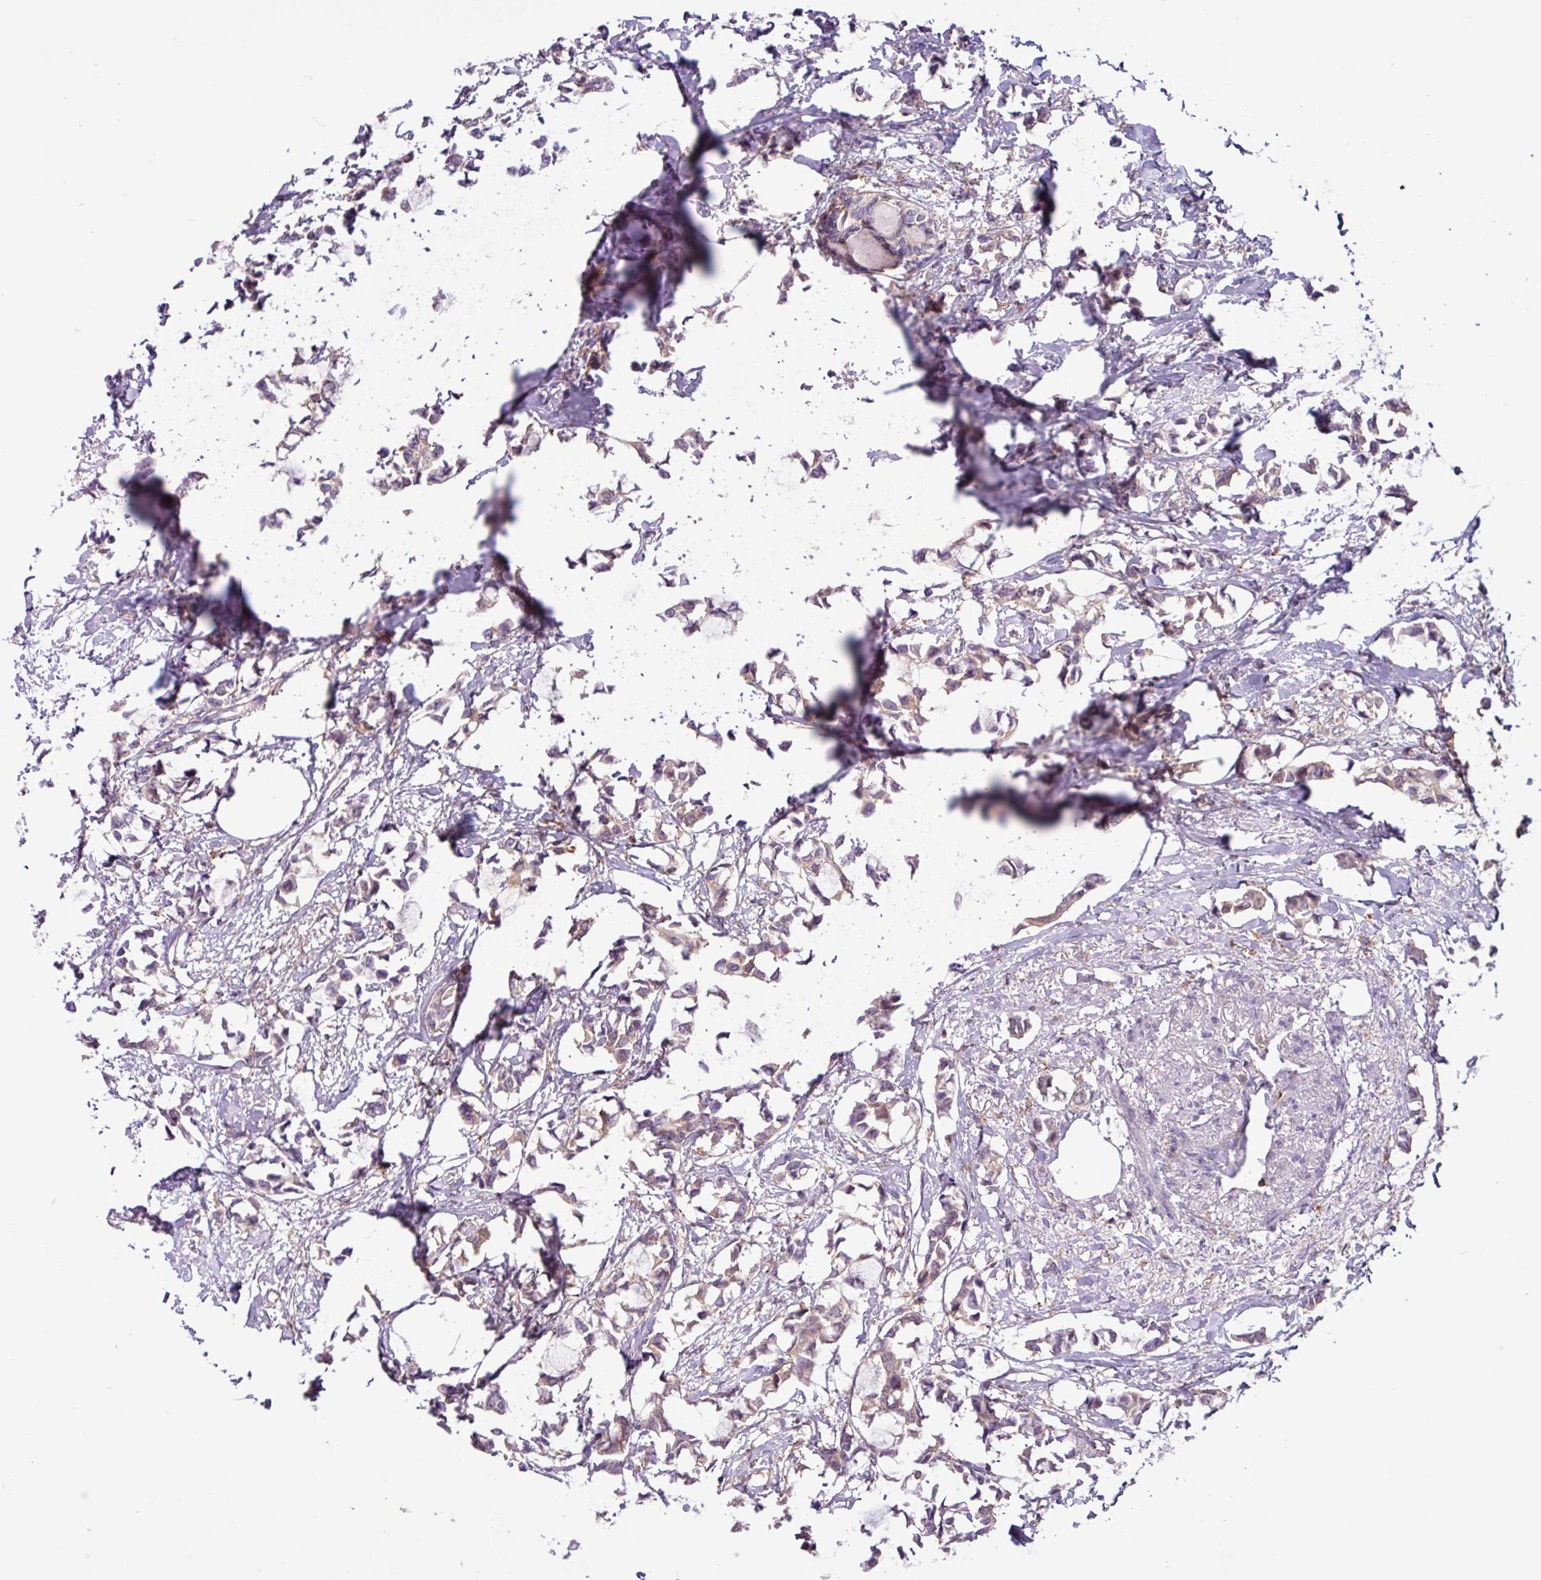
{"staining": {"intensity": "weak", "quantity": ">75%", "location": "cytoplasmic/membranous"}, "tissue": "breast cancer", "cell_type": "Tumor cells", "image_type": "cancer", "snomed": [{"axis": "morphology", "description": "Duct carcinoma"}, {"axis": "topography", "description": "Breast"}], "caption": "High-power microscopy captured an immunohistochemistry micrograph of infiltrating ductal carcinoma (breast), revealing weak cytoplasmic/membranous expression in approximately >75% of tumor cells. The staining was performed using DAB (3,3'-diaminobenzidine), with brown indicating positive protein expression. Nuclei are stained blue with hematoxylin.", "gene": "ACTR3", "patient": {"sex": "female", "age": 73}}